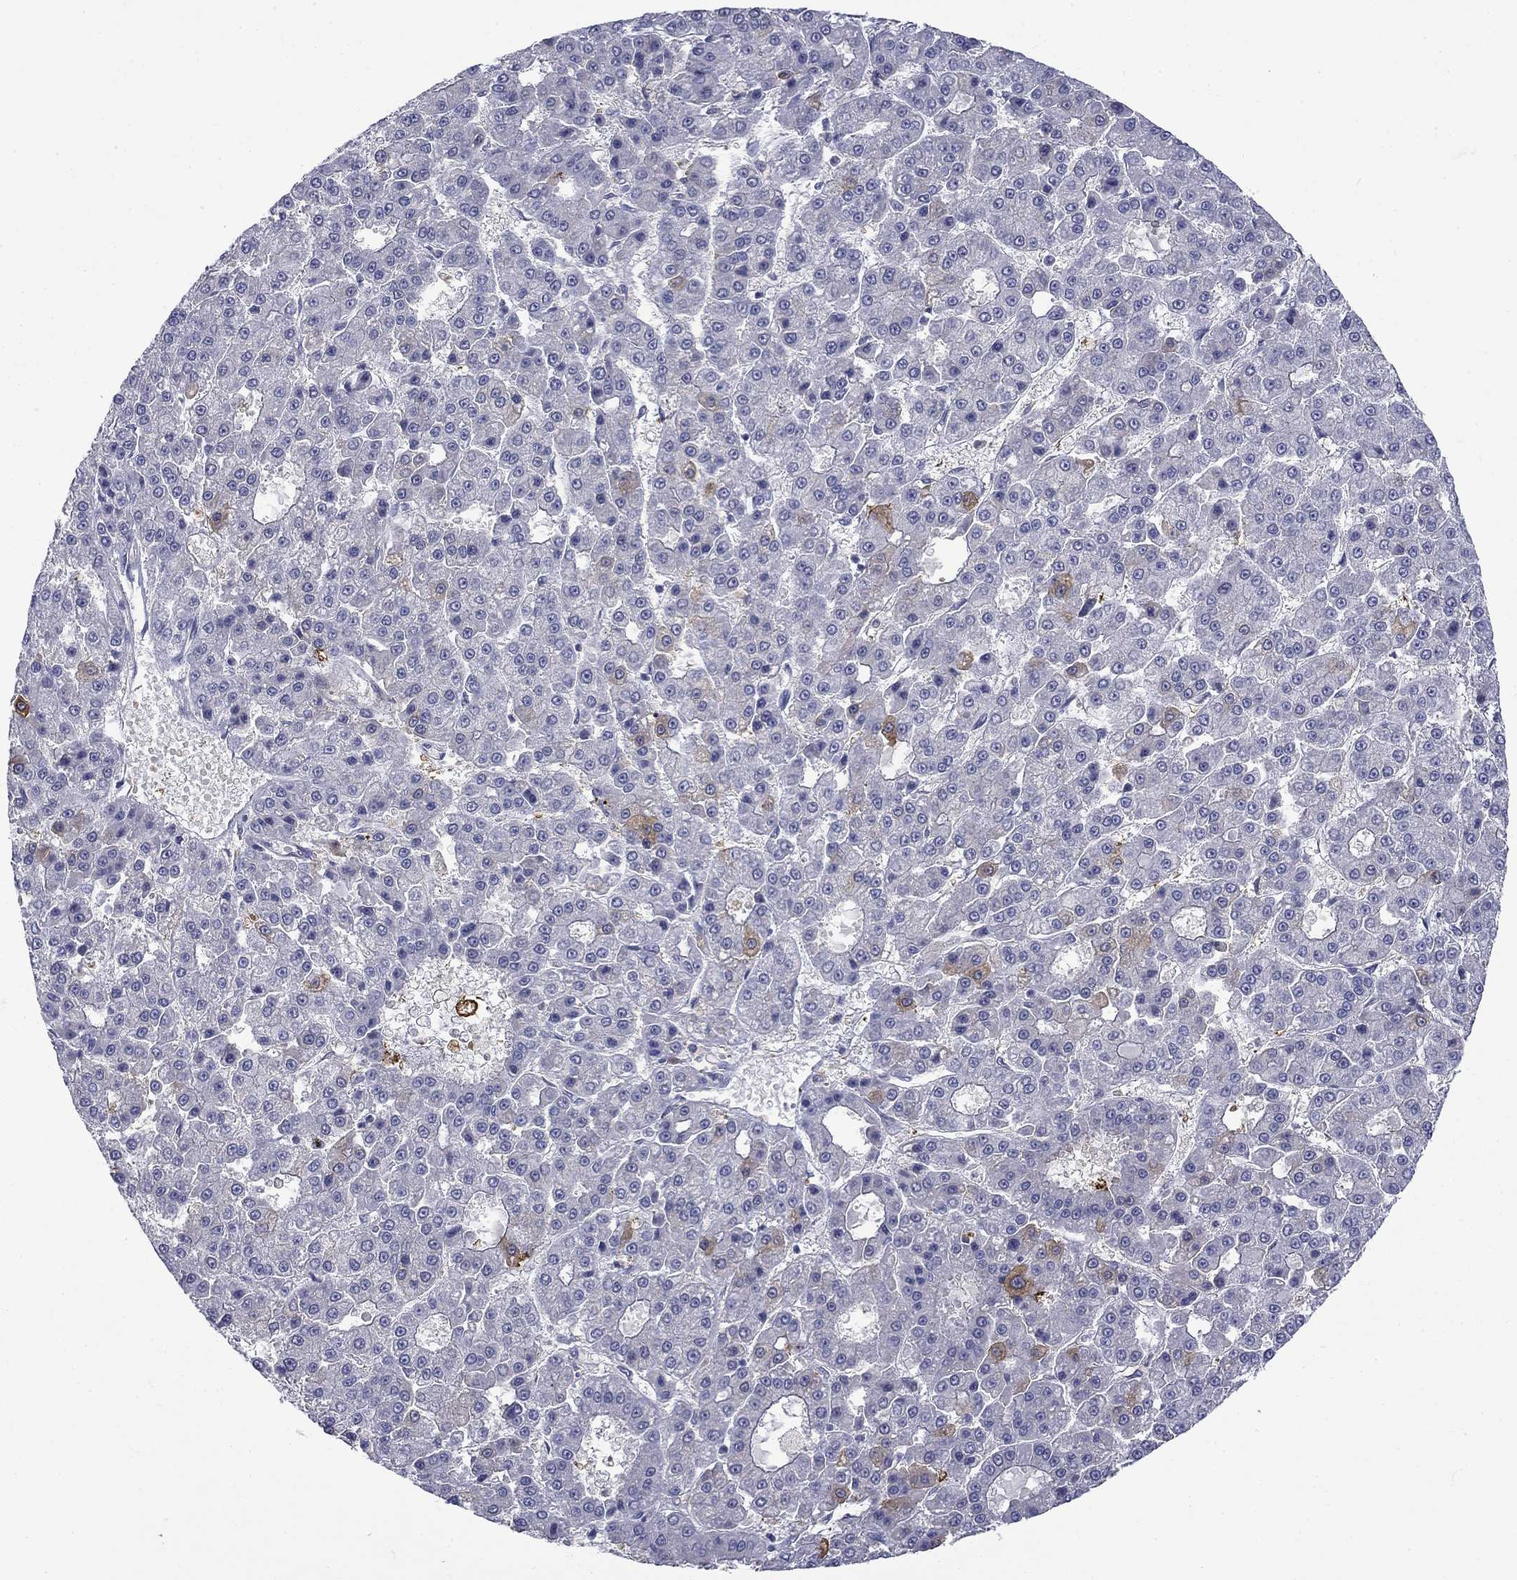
{"staining": {"intensity": "moderate", "quantity": "<25%", "location": "cytoplasmic/membranous"}, "tissue": "liver cancer", "cell_type": "Tumor cells", "image_type": "cancer", "snomed": [{"axis": "morphology", "description": "Carcinoma, Hepatocellular, NOS"}, {"axis": "topography", "description": "Liver"}], "caption": "Immunohistochemistry (IHC) of liver hepatocellular carcinoma demonstrates low levels of moderate cytoplasmic/membranous staining in approximately <25% of tumor cells.", "gene": "PCBP3", "patient": {"sex": "male", "age": 70}}